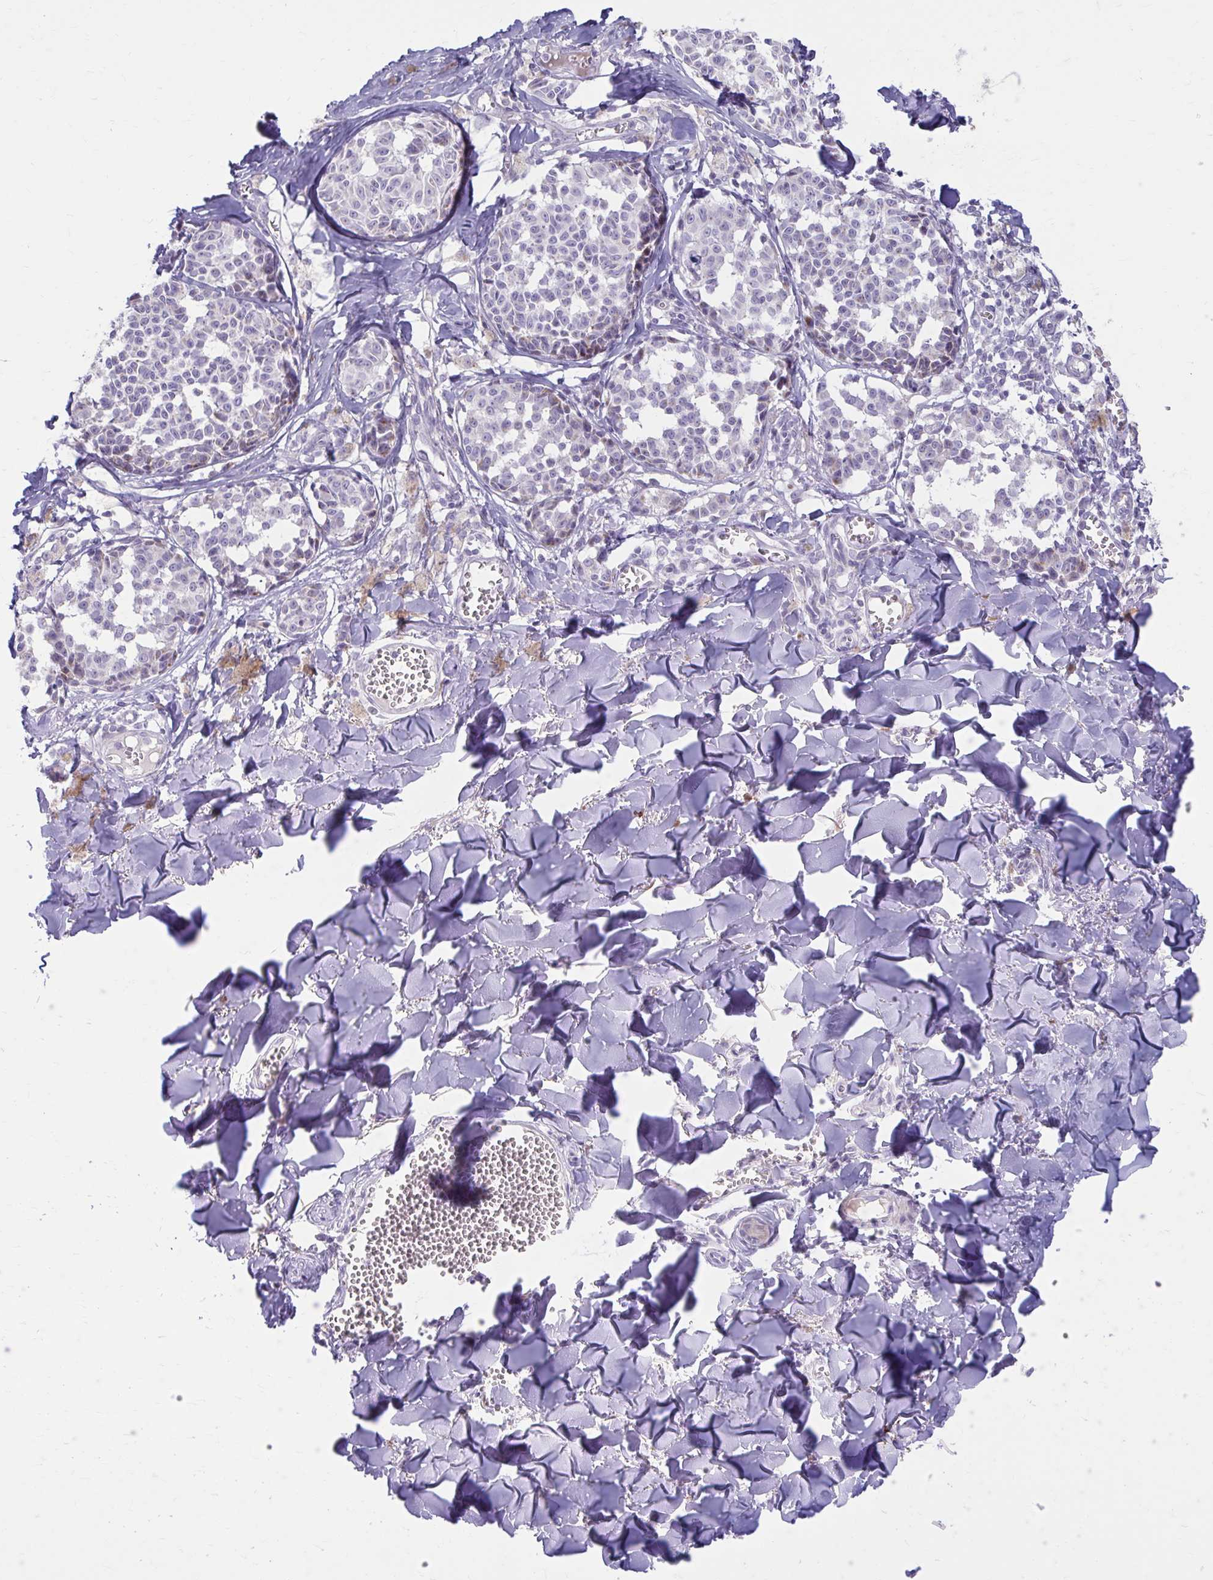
{"staining": {"intensity": "negative", "quantity": "none", "location": "none"}, "tissue": "melanoma", "cell_type": "Tumor cells", "image_type": "cancer", "snomed": [{"axis": "morphology", "description": "Malignant melanoma, NOS"}, {"axis": "topography", "description": "Skin"}], "caption": "Tumor cells are negative for brown protein staining in melanoma.", "gene": "MSMO1", "patient": {"sex": "female", "age": 43}}